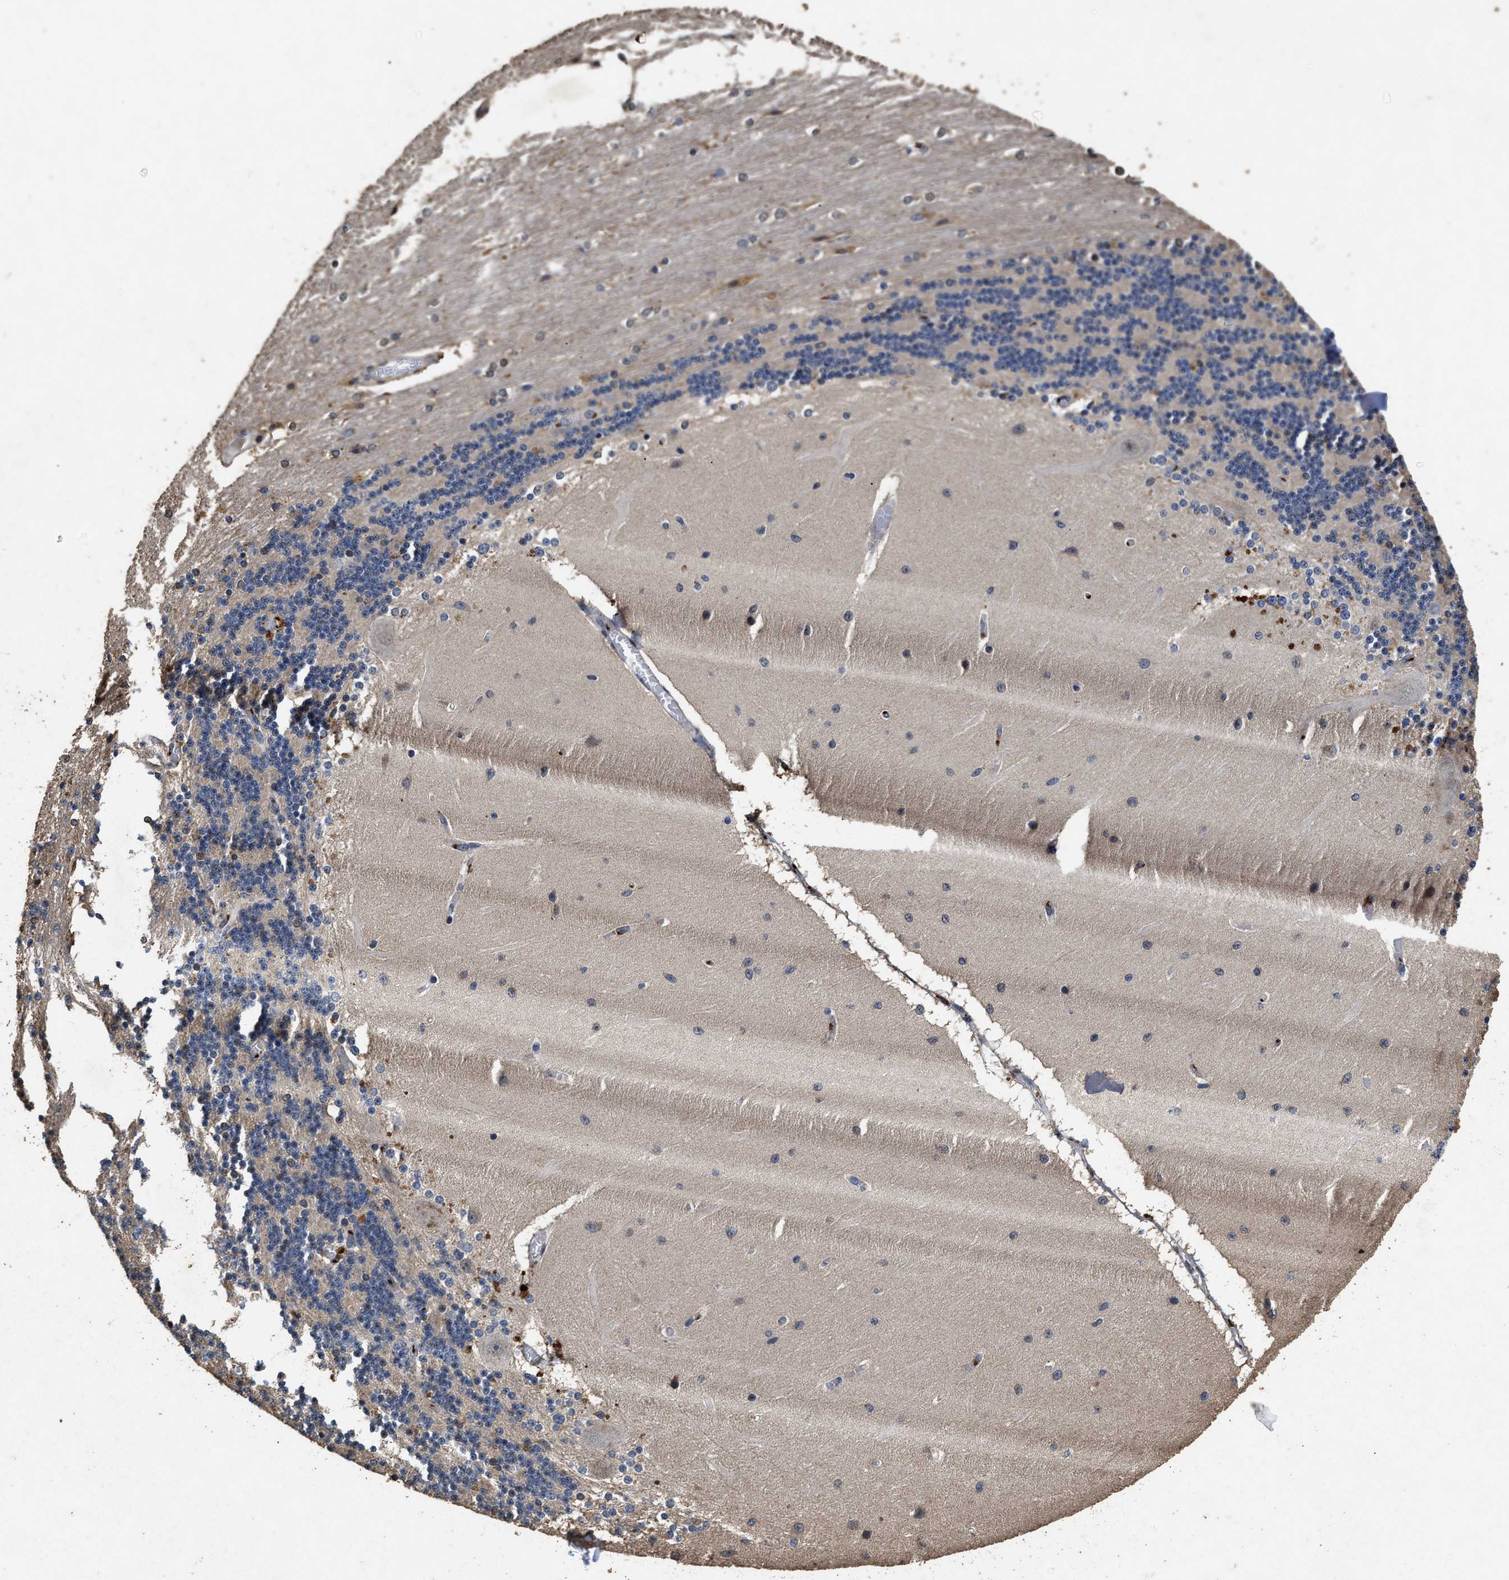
{"staining": {"intensity": "negative", "quantity": "none", "location": "none"}, "tissue": "cerebellum", "cell_type": "Cells in granular layer", "image_type": "normal", "snomed": [{"axis": "morphology", "description": "Normal tissue, NOS"}, {"axis": "topography", "description": "Cerebellum"}], "caption": "IHC histopathology image of unremarkable cerebellum: human cerebellum stained with DAB (3,3'-diaminobenzidine) shows no significant protein expression in cells in granular layer.", "gene": "TPST2", "patient": {"sex": "female", "age": 54}}